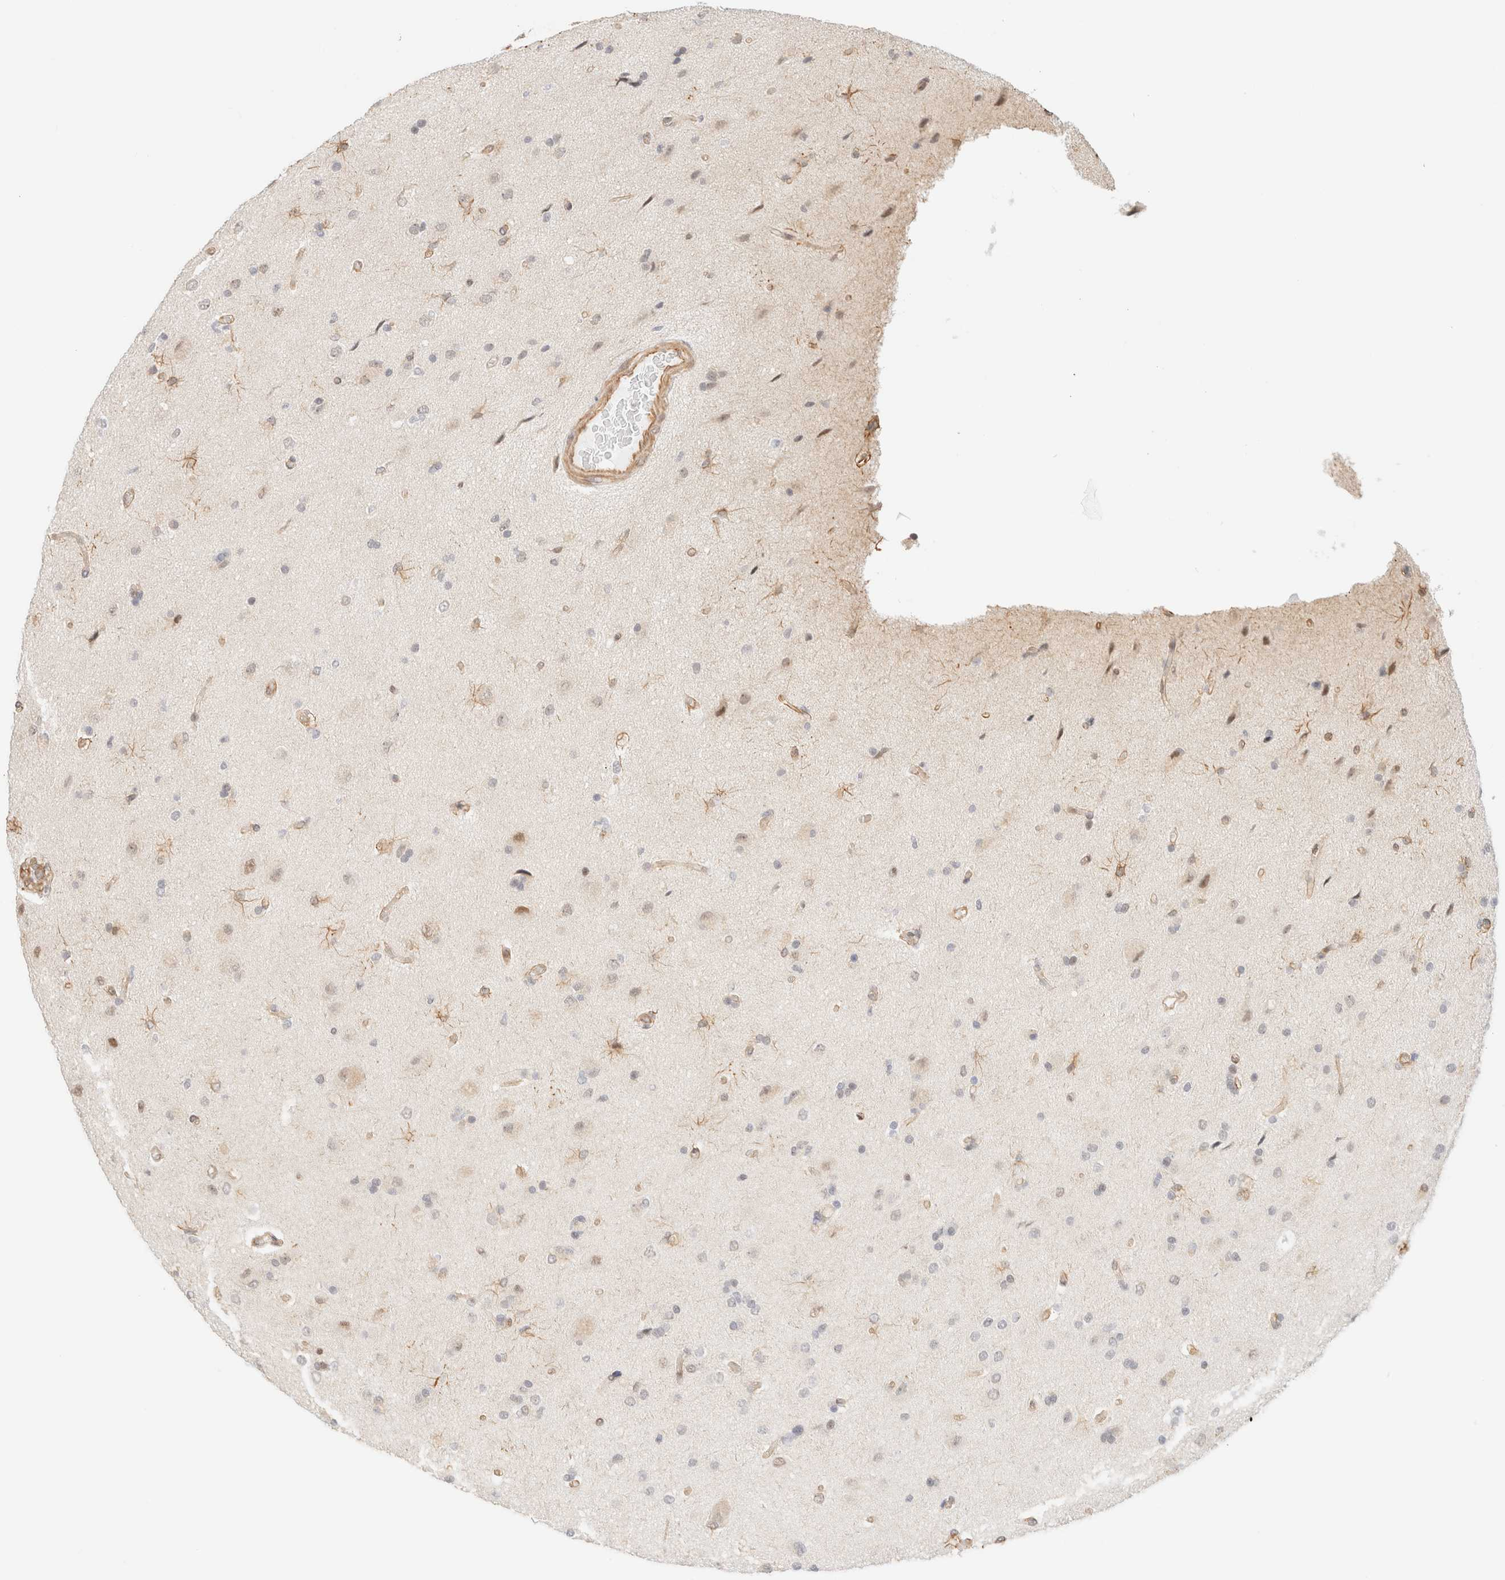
{"staining": {"intensity": "negative", "quantity": "none", "location": "none"}, "tissue": "glioma", "cell_type": "Tumor cells", "image_type": "cancer", "snomed": [{"axis": "morphology", "description": "Glioma, malignant, High grade"}, {"axis": "topography", "description": "Brain"}], "caption": "IHC of human malignant glioma (high-grade) shows no positivity in tumor cells. Brightfield microscopy of IHC stained with DAB (3,3'-diaminobenzidine) (brown) and hematoxylin (blue), captured at high magnification.", "gene": "ARID5A", "patient": {"sex": "male", "age": 72}}